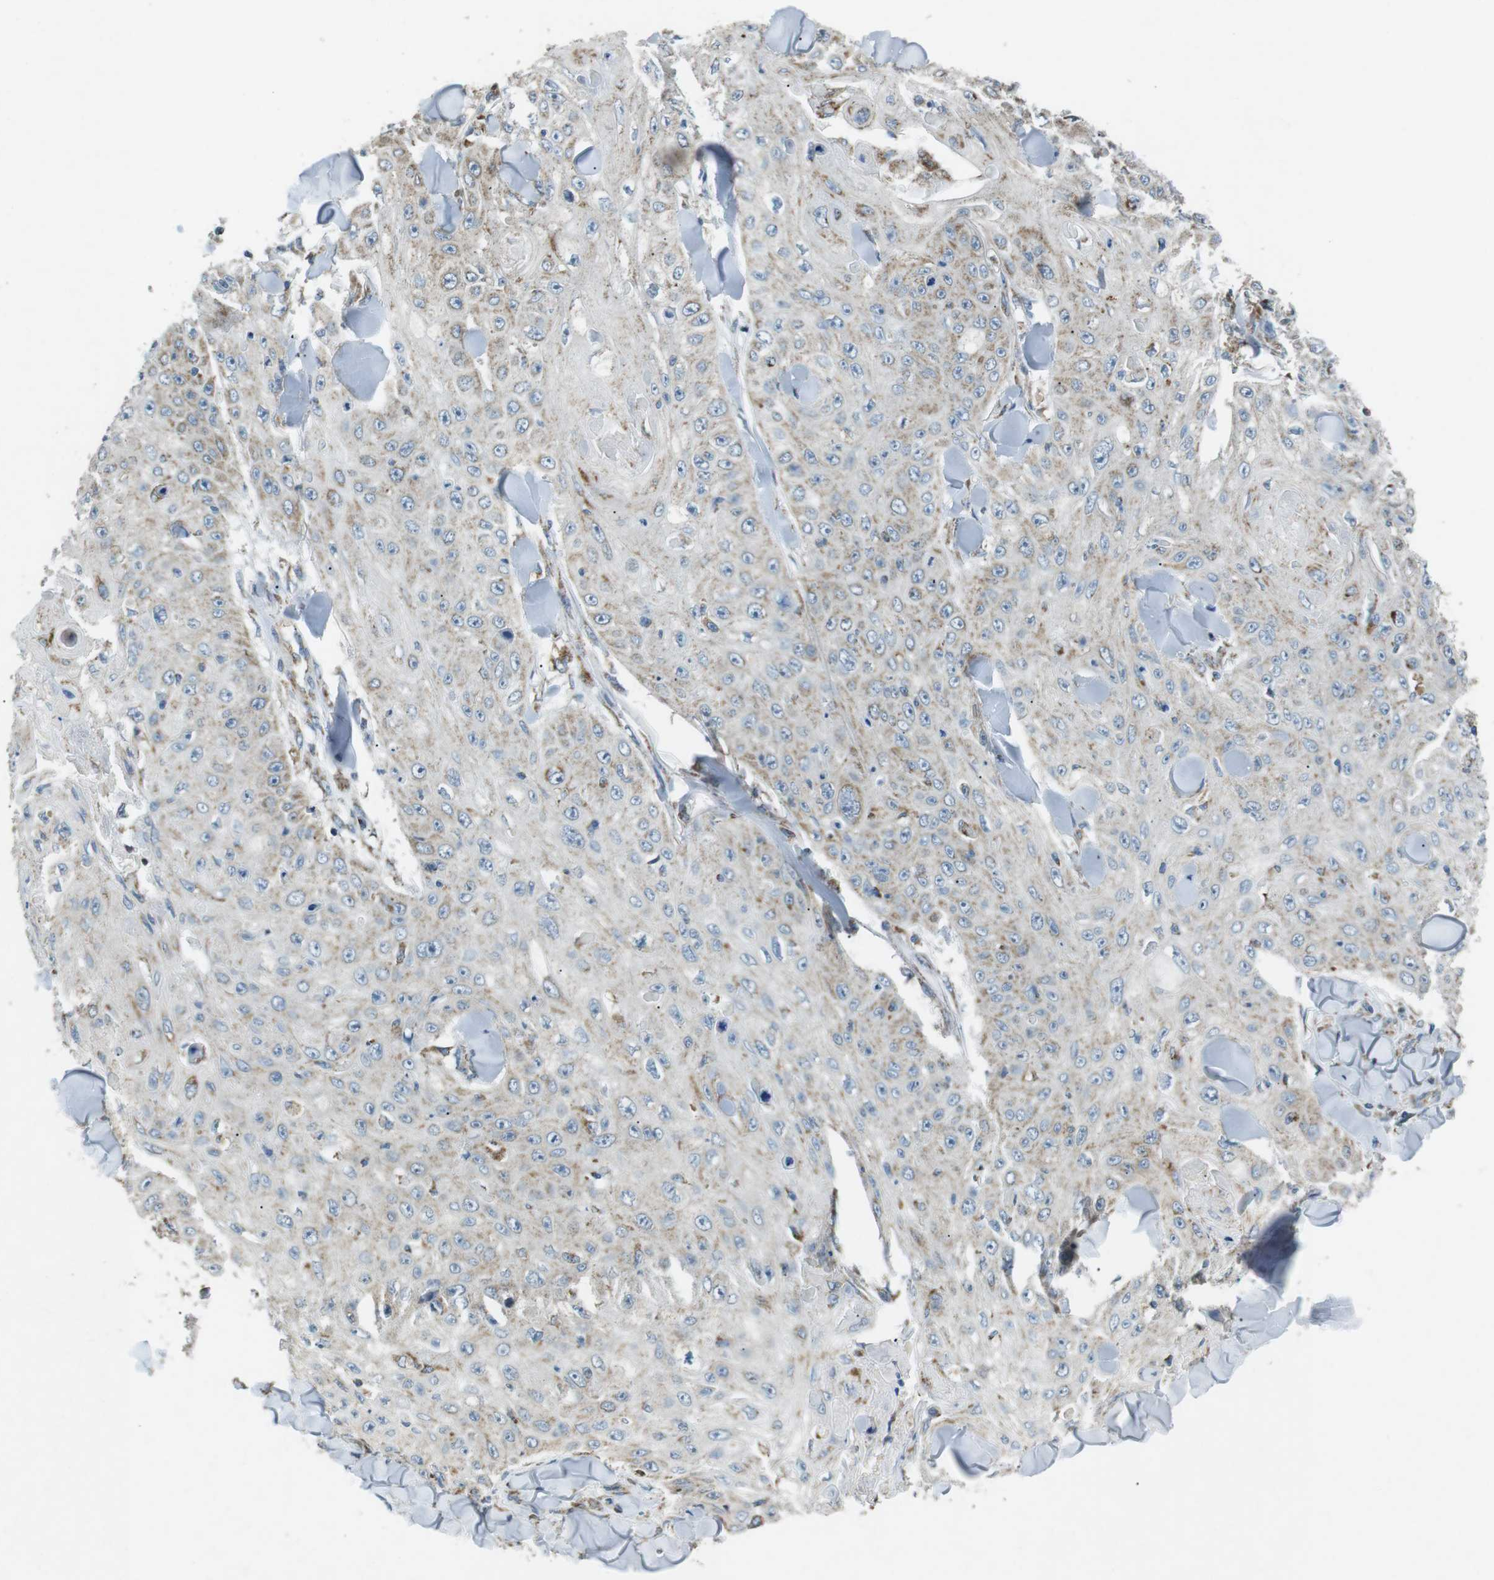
{"staining": {"intensity": "weak", "quantity": "<25%", "location": "cytoplasmic/membranous"}, "tissue": "skin cancer", "cell_type": "Tumor cells", "image_type": "cancer", "snomed": [{"axis": "morphology", "description": "Squamous cell carcinoma, NOS"}, {"axis": "topography", "description": "Skin"}], "caption": "Skin squamous cell carcinoma was stained to show a protein in brown. There is no significant positivity in tumor cells. (Immunohistochemistry, brightfield microscopy, high magnification).", "gene": "BACE1", "patient": {"sex": "male", "age": 86}}